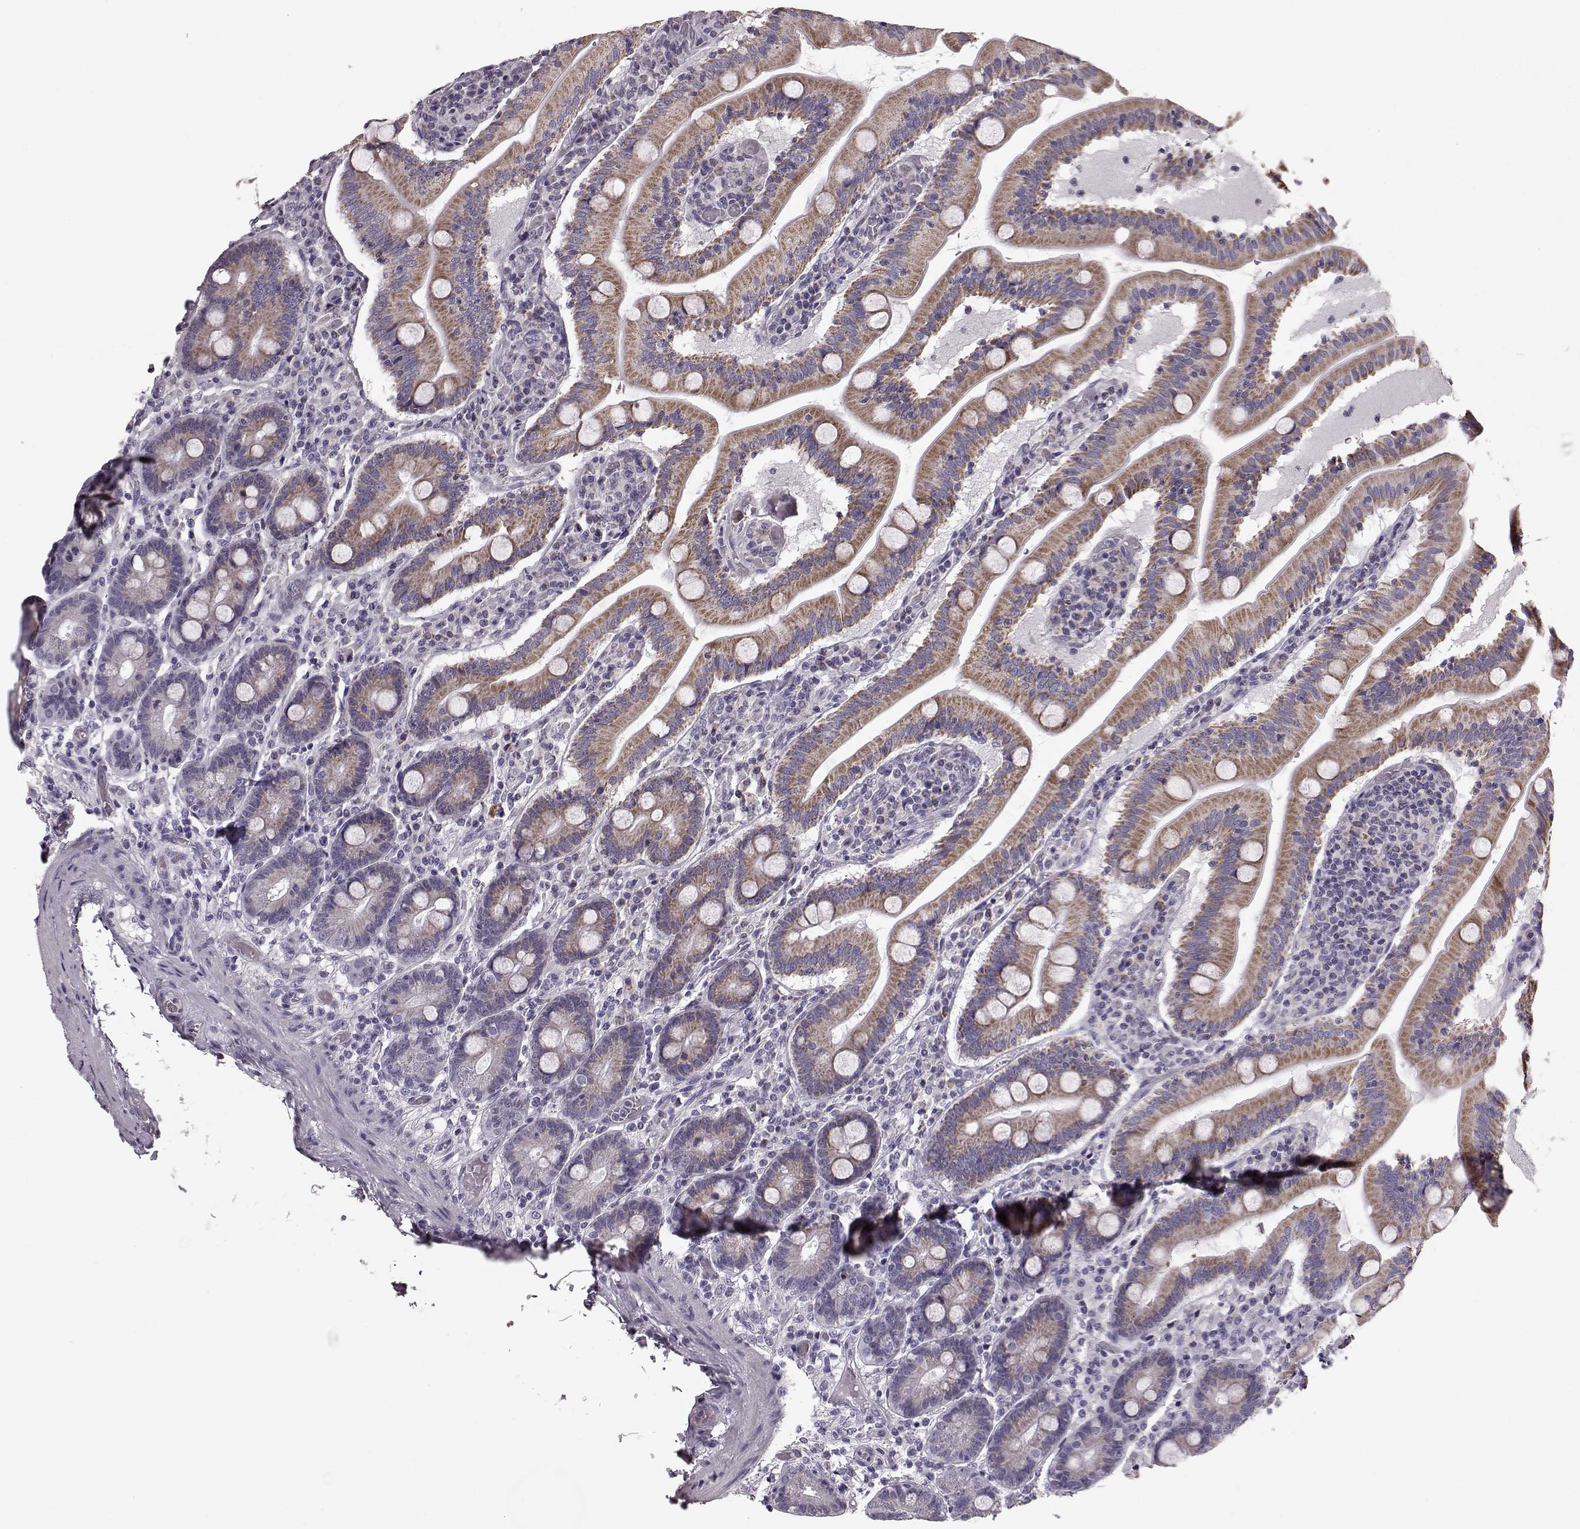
{"staining": {"intensity": "moderate", "quantity": ">75%", "location": "cytoplasmic/membranous"}, "tissue": "small intestine", "cell_type": "Glandular cells", "image_type": "normal", "snomed": [{"axis": "morphology", "description": "Normal tissue, NOS"}, {"axis": "topography", "description": "Small intestine"}], "caption": "Immunohistochemical staining of benign human small intestine reveals >75% levels of moderate cytoplasmic/membranous protein positivity in approximately >75% of glandular cells.", "gene": "ATP5MF", "patient": {"sex": "male", "age": 37}}